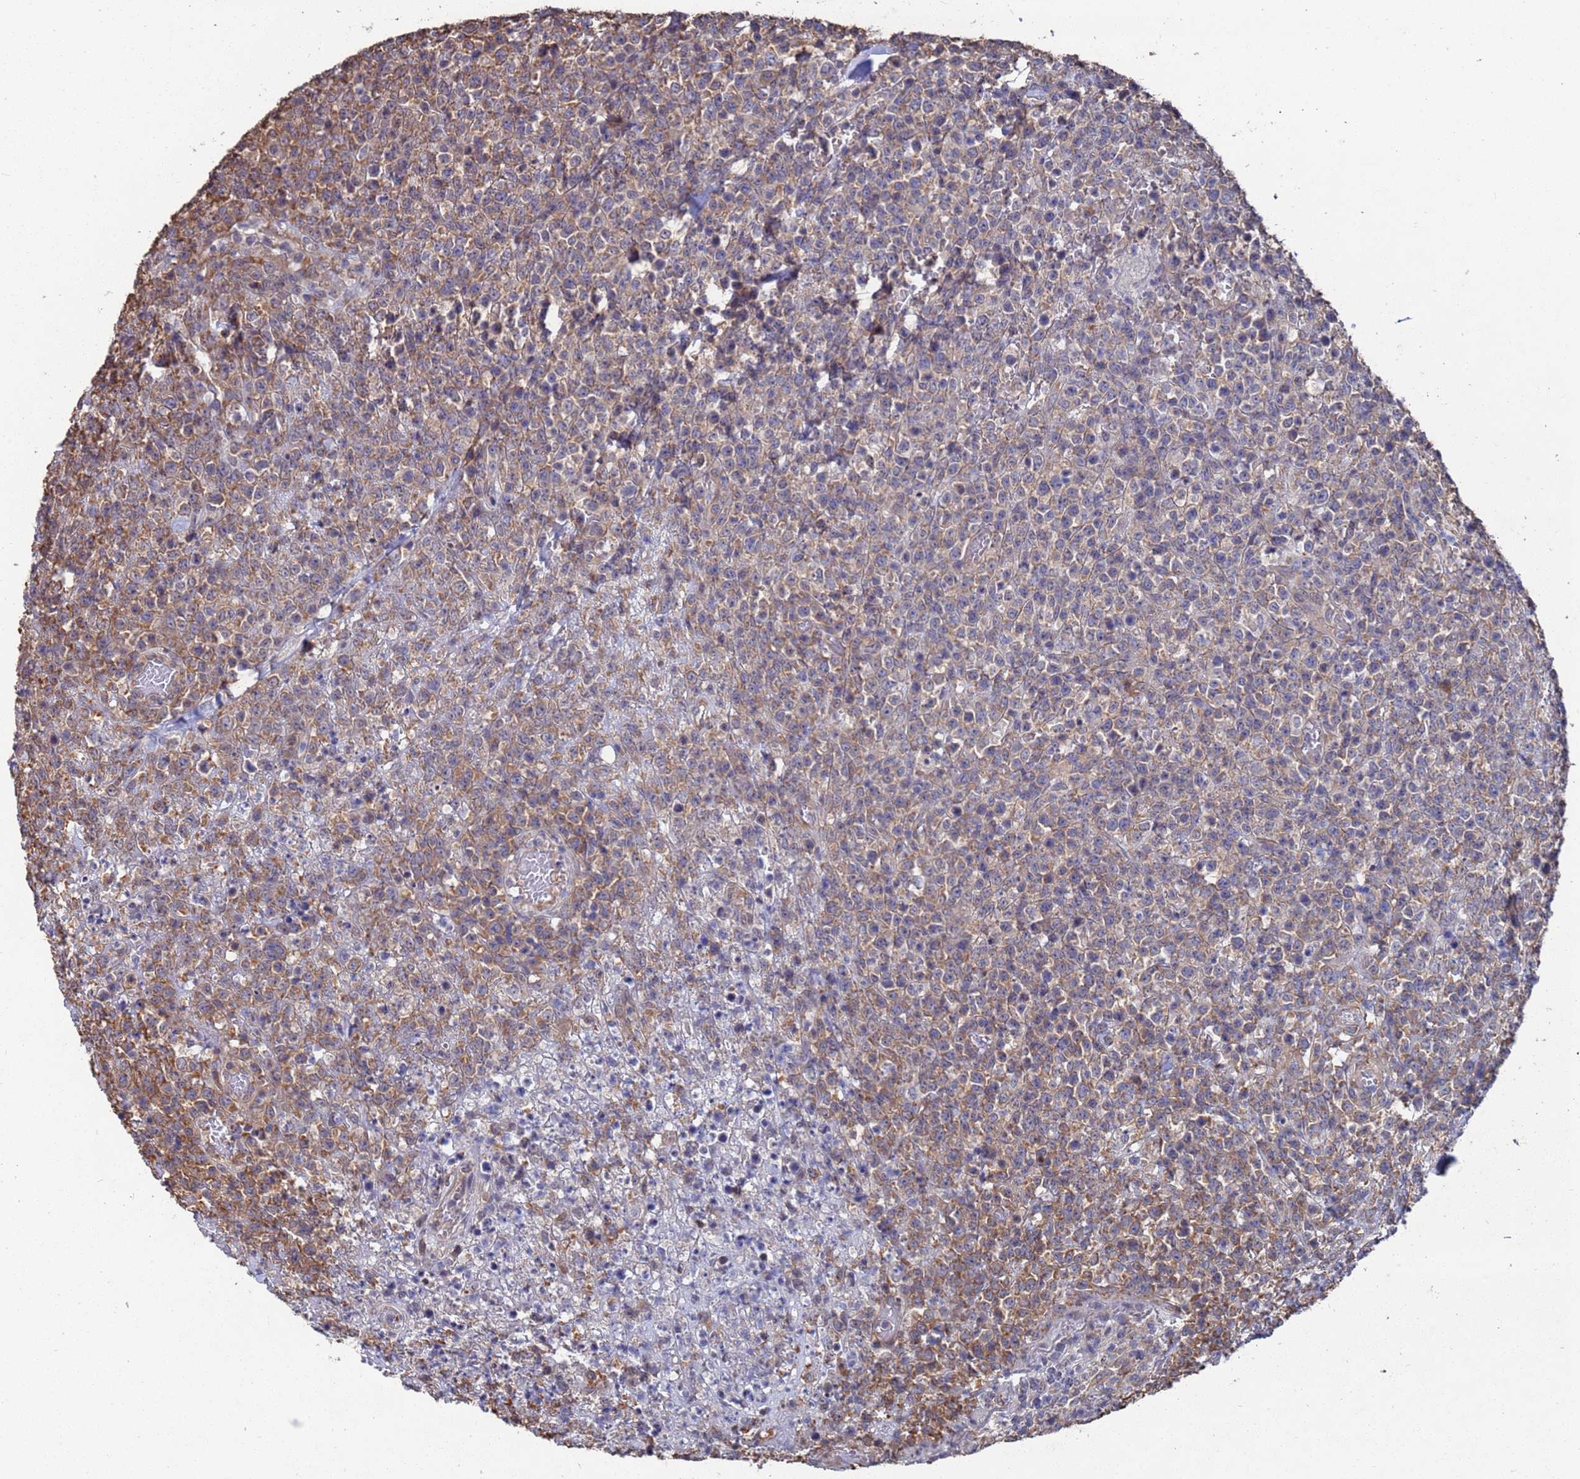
{"staining": {"intensity": "moderate", "quantity": "25%-75%", "location": "cytoplasmic/membranous"}, "tissue": "lymphoma", "cell_type": "Tumor cells", "image_type": "cancer", "snomed": [{"axis": "morphology", "description": "Malignant lymphoma, non-Hodgkin's type, High grade"}, {"axis": "topography", "description": "Colon"}], "caption": "High-grade malignant lymphoma, non-Hodgkin's type stained with a brown dye displays moderate cytoplasmic/membranous positive staining in approximately 25%-75% of tumor cells.", "gene": "CFAP119", "patient": {"sex": "female", "age": 53}}